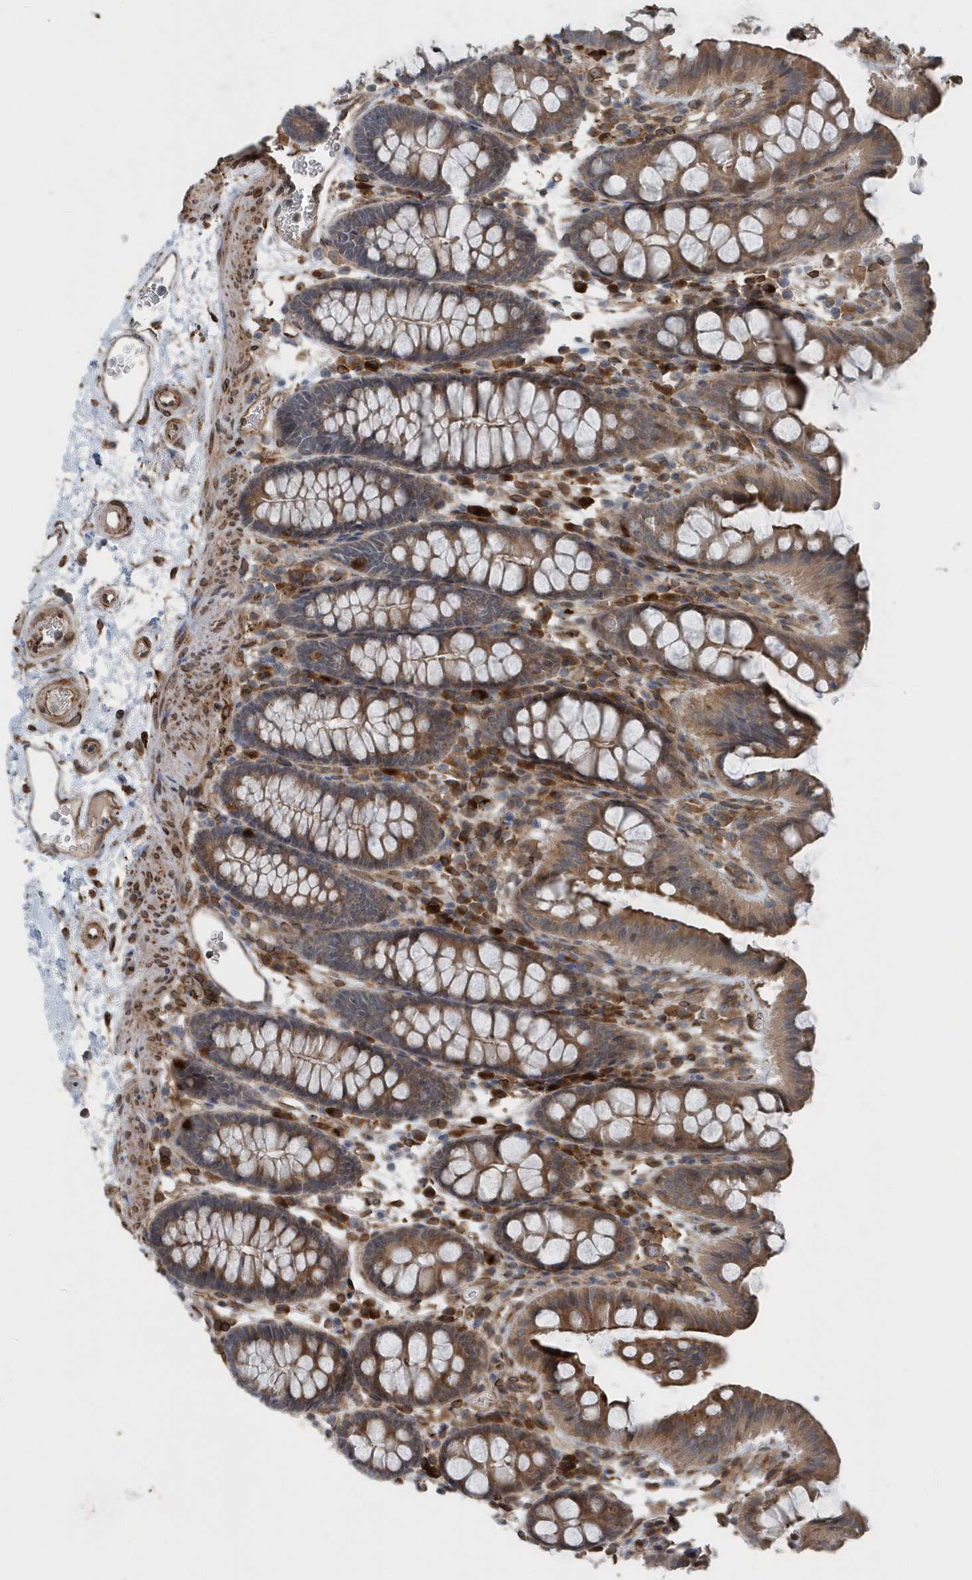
{"staining": {"intensity": "strong", "quantity": ">75%", "location": "cytoplasmic/membranous"}, "tissue": "colon", "cell_type": "Endothelial cells", "image_type": "normal", "snomed": [{"axis": "morphology", "description": "Normal tissue, NOS"}, {"axis": "topography", "description": "Colon"}], "caption": "A brown stain shows strong cytoplasmic/membranous positivity of a protein in endothelial cells of benign colon. (IHC, brightfield microscopy, high magnification).", "gene": "MCC", "patient": {"sex": "male", "age": 75}}